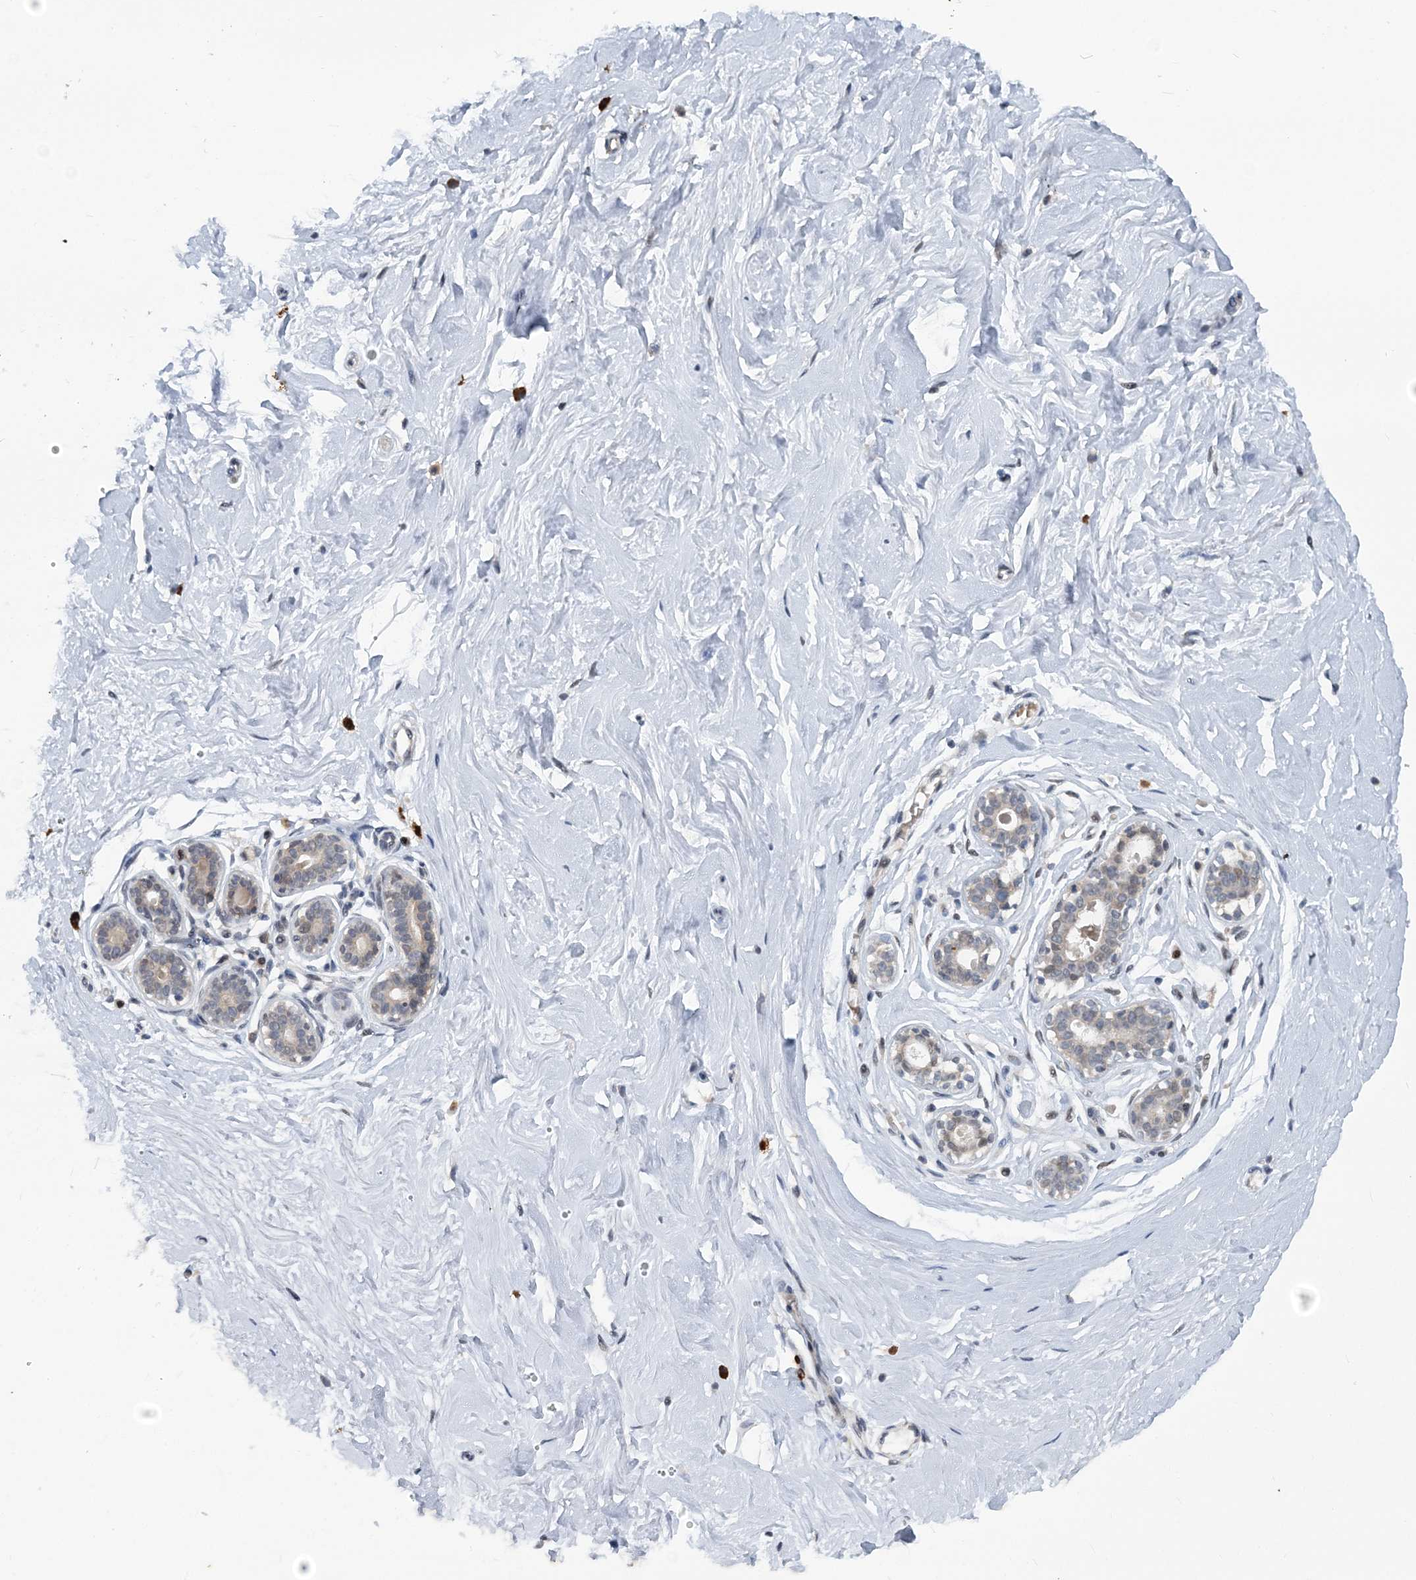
{"staining": {"intensity": "negative", "quantity": "none", "location": "none"}, "tissue": "breast", "cell_type": "Adipocytes", "image_type": "normal", "snomed": [{"axis": "morphology", "description": "Normal tissue, NOS"}, {"axis": "morphology", "description": "Adenoma, NOS"}, {"axis": "topography", "description": "Breast"}], "caption": "An immunohistochemistry (IHC) histopathology image of benign breast is shown. There is no staining in adipocytes of breast. (Brightfield microscopy of DAB immunohistochemistry (IHC) at high magnification).", "gene": "HYCC2", "patient": {"sex": "female", "age": 23}}